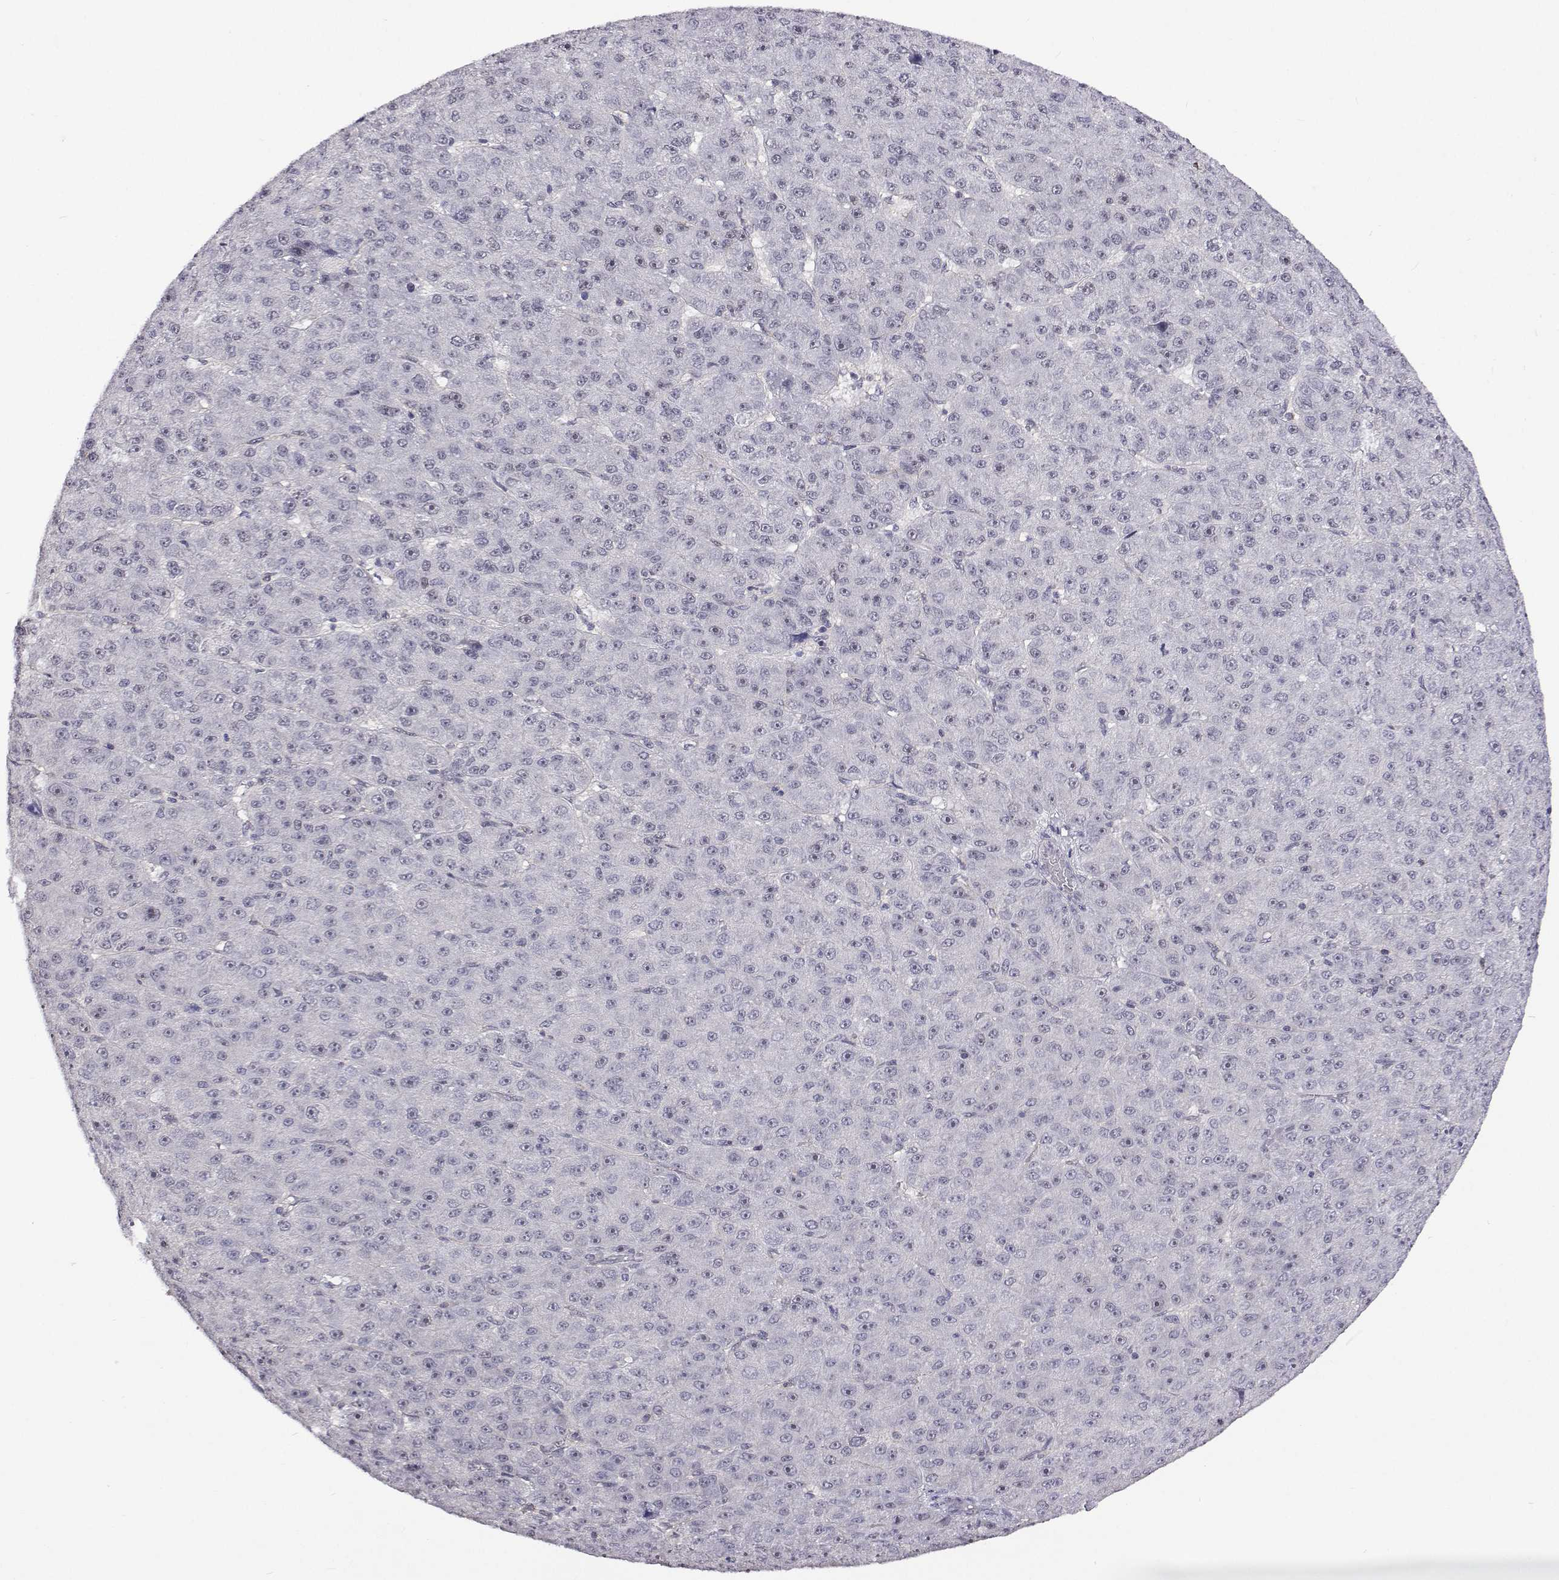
{"staining": {"intensity": "negative", "quantity": "none", "location": "none"}, "tissue": "liver cancer", "cell_type": "Tumor cells", "image_type": "cancer", "snomed": [{"axis": "morphology", "description": "Carcinoma, Hepatocellular, NOS"}, {"axis": "topography", "description": "Liver"}], "caption": "Hepatocellular carcinoma (liver) was stained to show a protein in brown. There is no significant expression in tumor cells.", "gene": "NHP2", "patient": {"sex": "male", "age": 67}}